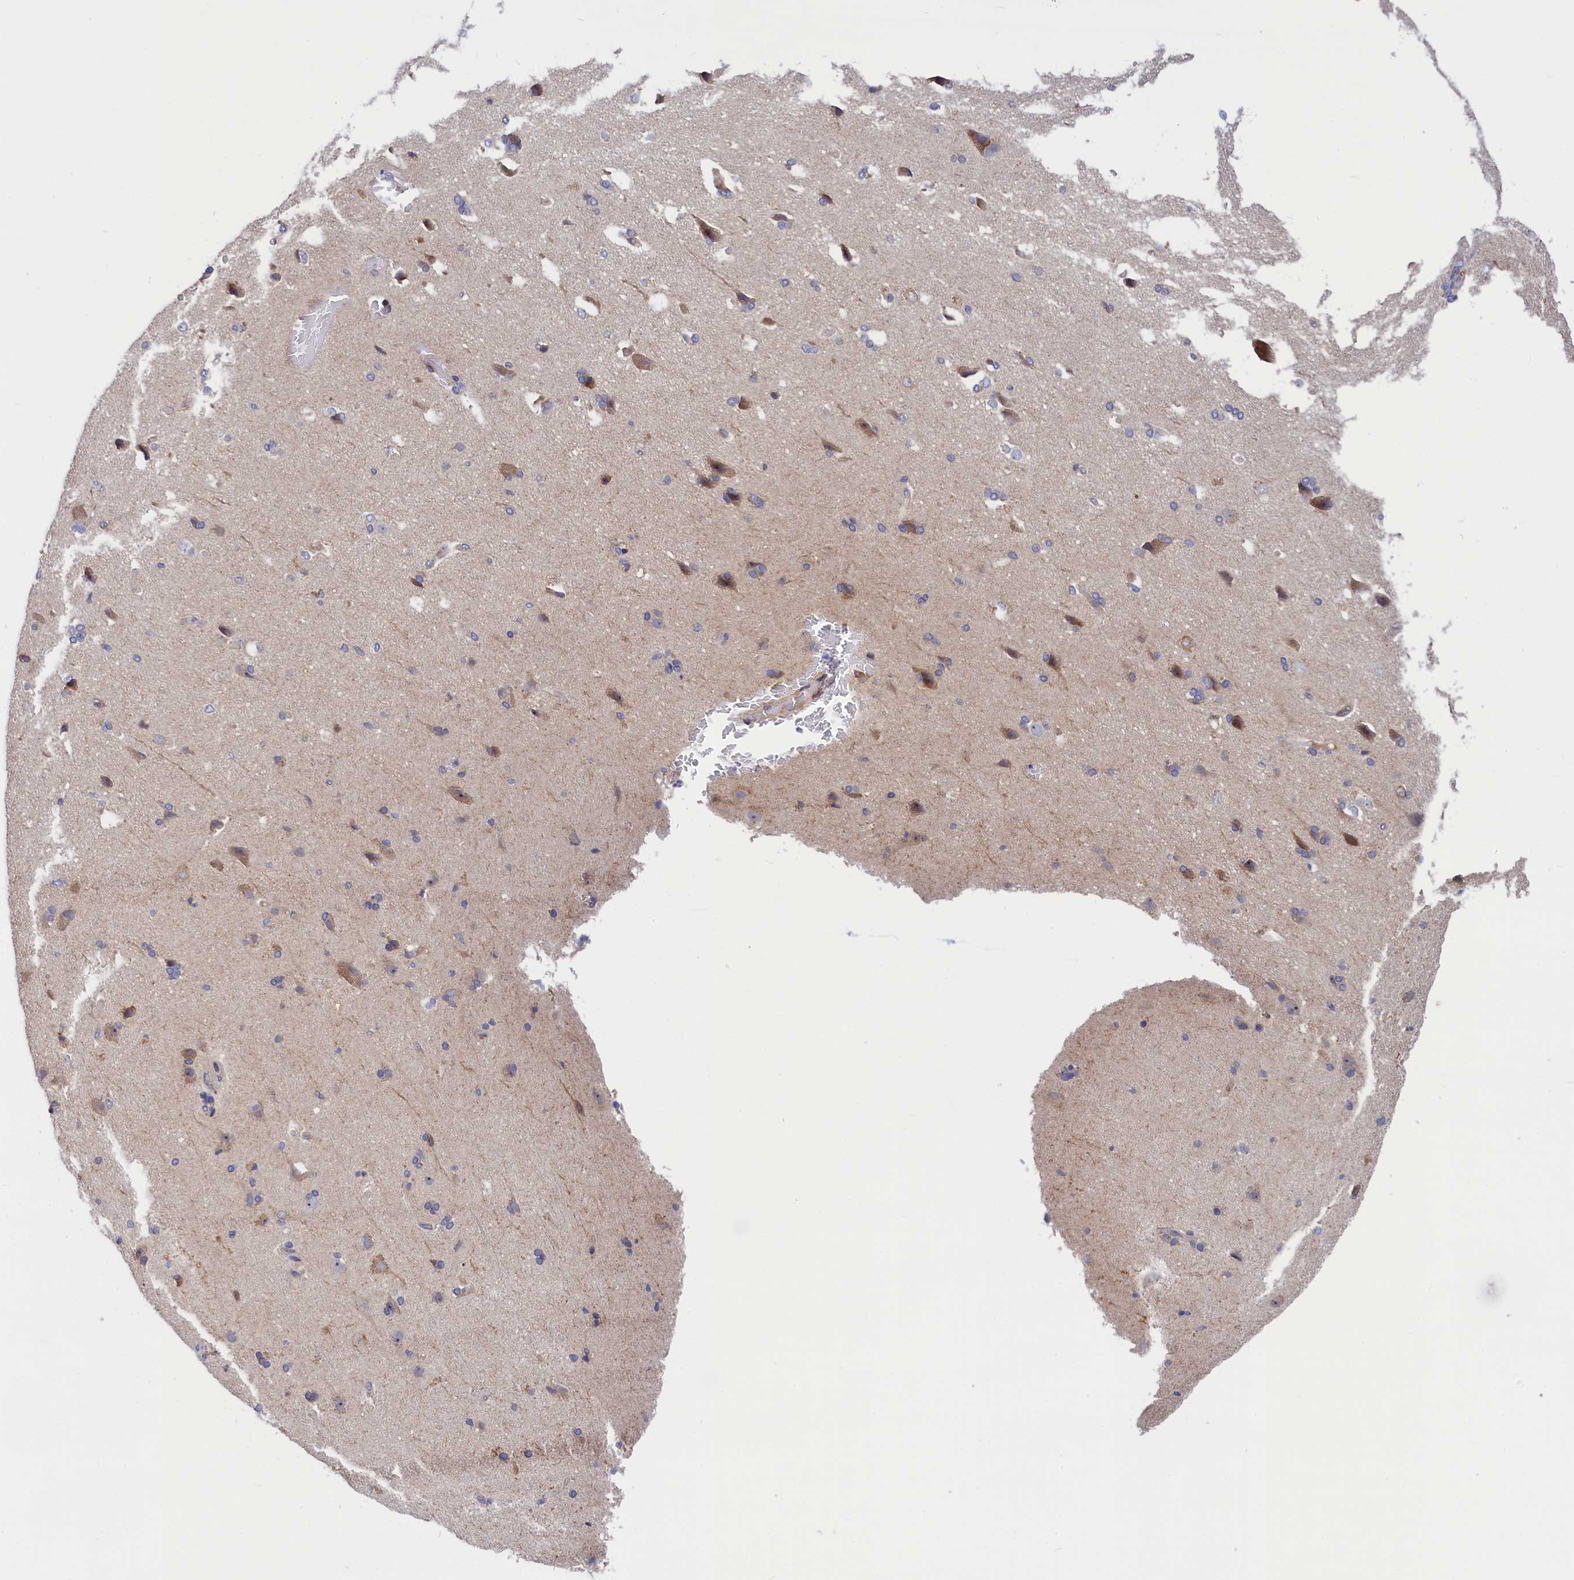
{"staining": {"intensity": "negative", "quantity": "none", "location": "none"}, "tissue": "cerebral cortex", "cell_type": "Endothelial cells", "image_type": "normal", "snomed": [{"axis": "morphology", "description": "Normal tissue, NOS"}, {"axis": "topography", "description": "Cerebral cortex"}], "caption": "A photomicrograph of cerebral cortex stained for a protein displays no brown staining in endothelial cells. The staining was performed using DAB (3,3'-diaminobenzidine) to visualize the protein expression in brown, while the nuclei were stained in blue with hematoxylin (Magnification: 20x).", "gene": "CRACD", "patient": {"sex": "male", "age": 62}}